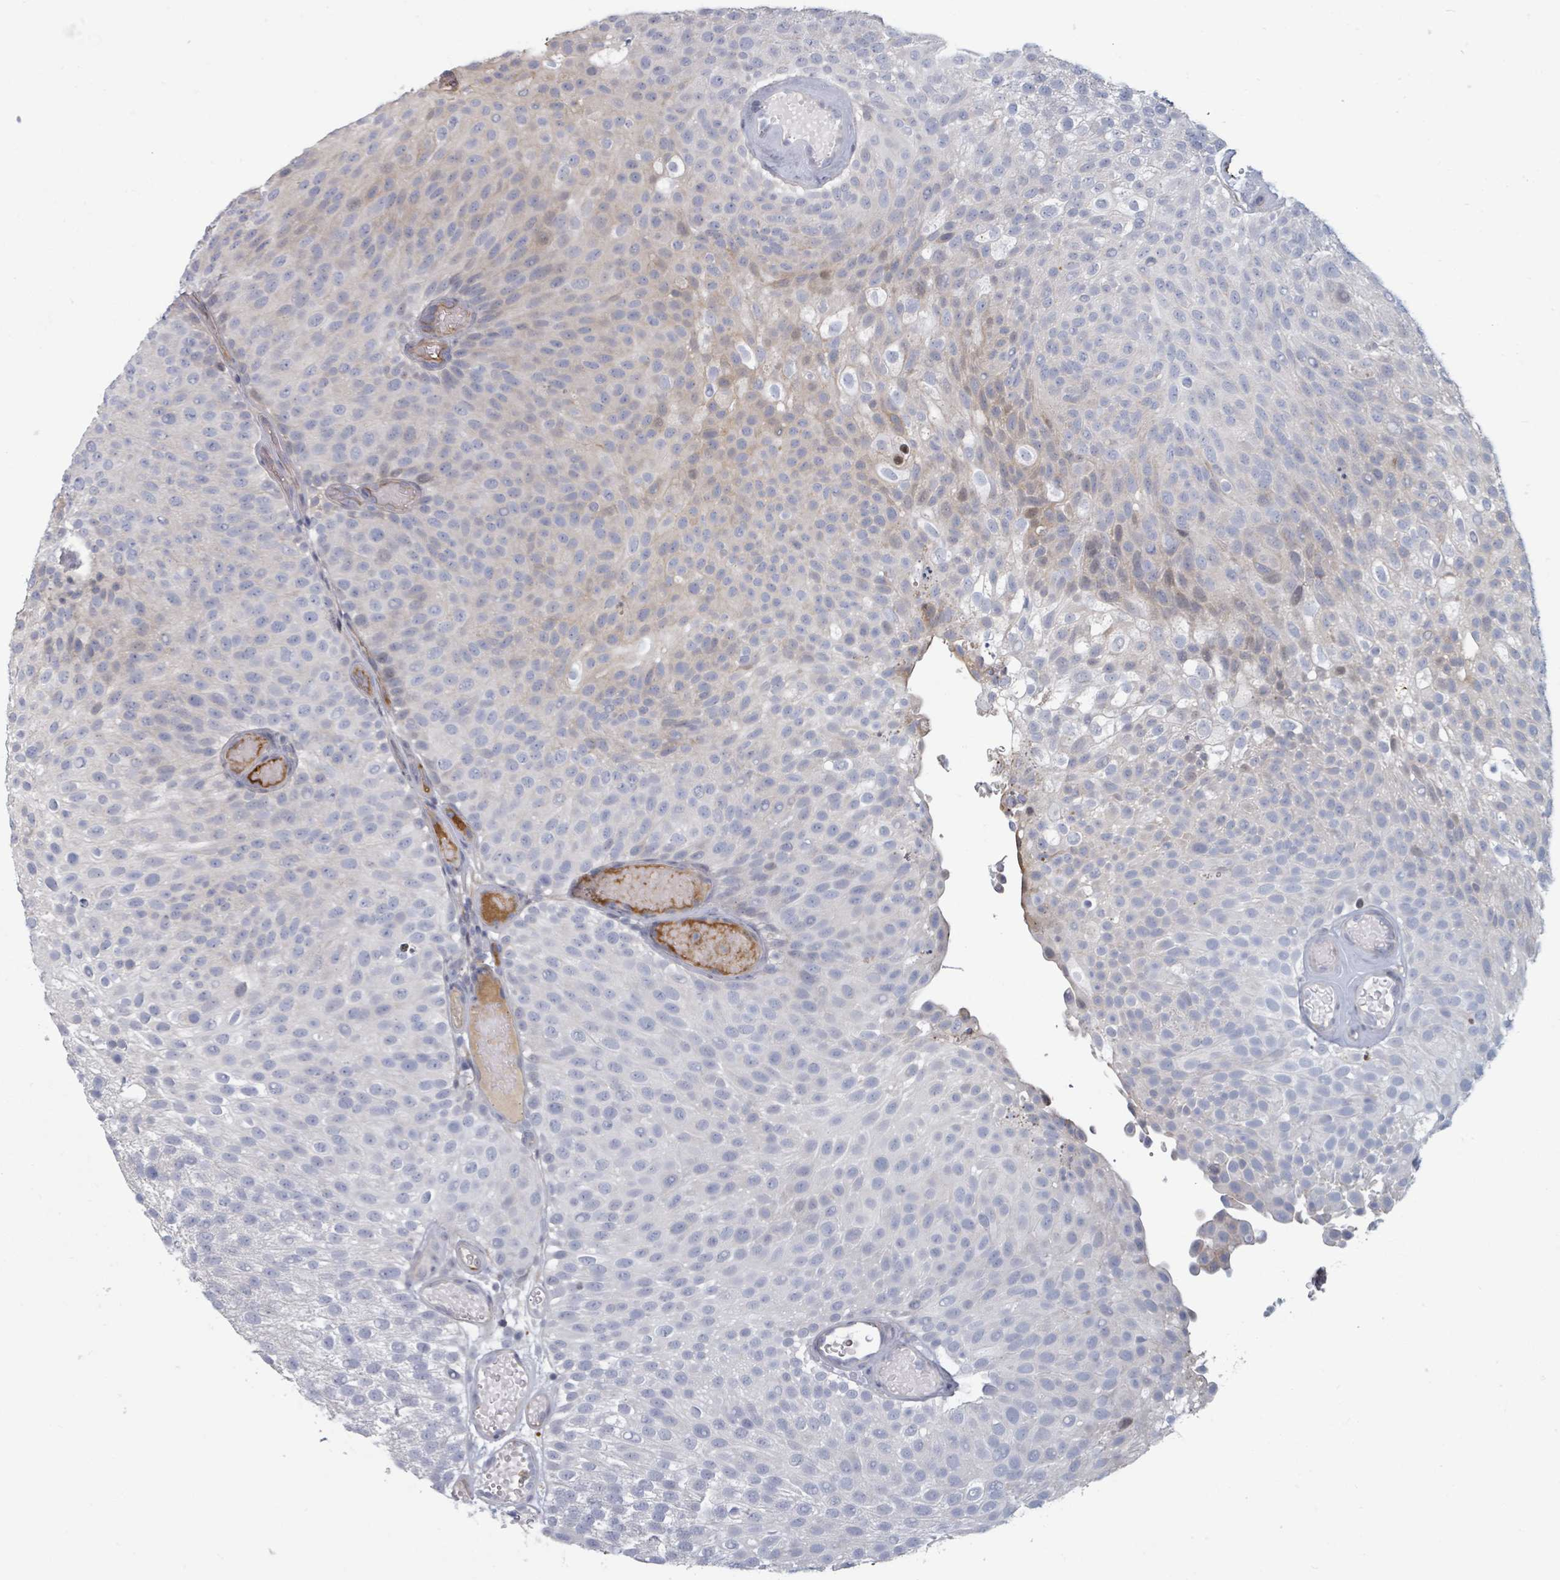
{"staining": {"intensity": "negative", "quantity": "none", "location": "none"}, "tissue": "urothelial cancer", "cell_type": "Tumor cells", "image_type": "cancer", "snomed": [{"axis": "morphology", "description": "Urothelial carcinoma, Low grade"}, {"axis": "topography", "description": "Urinary bladder"}], "caption": "High power microscopy photomicrograph of an immunohistochemistry (IHC) image of urothelial cancer, revealing no significant expression in tumor cells. (DAB (3,3'-diaminobenzidine) IHC visualized using brightfield microscopy, high magnification).", "gene": "GABBR1", "patient": {"sex": "male", "age": 78}}